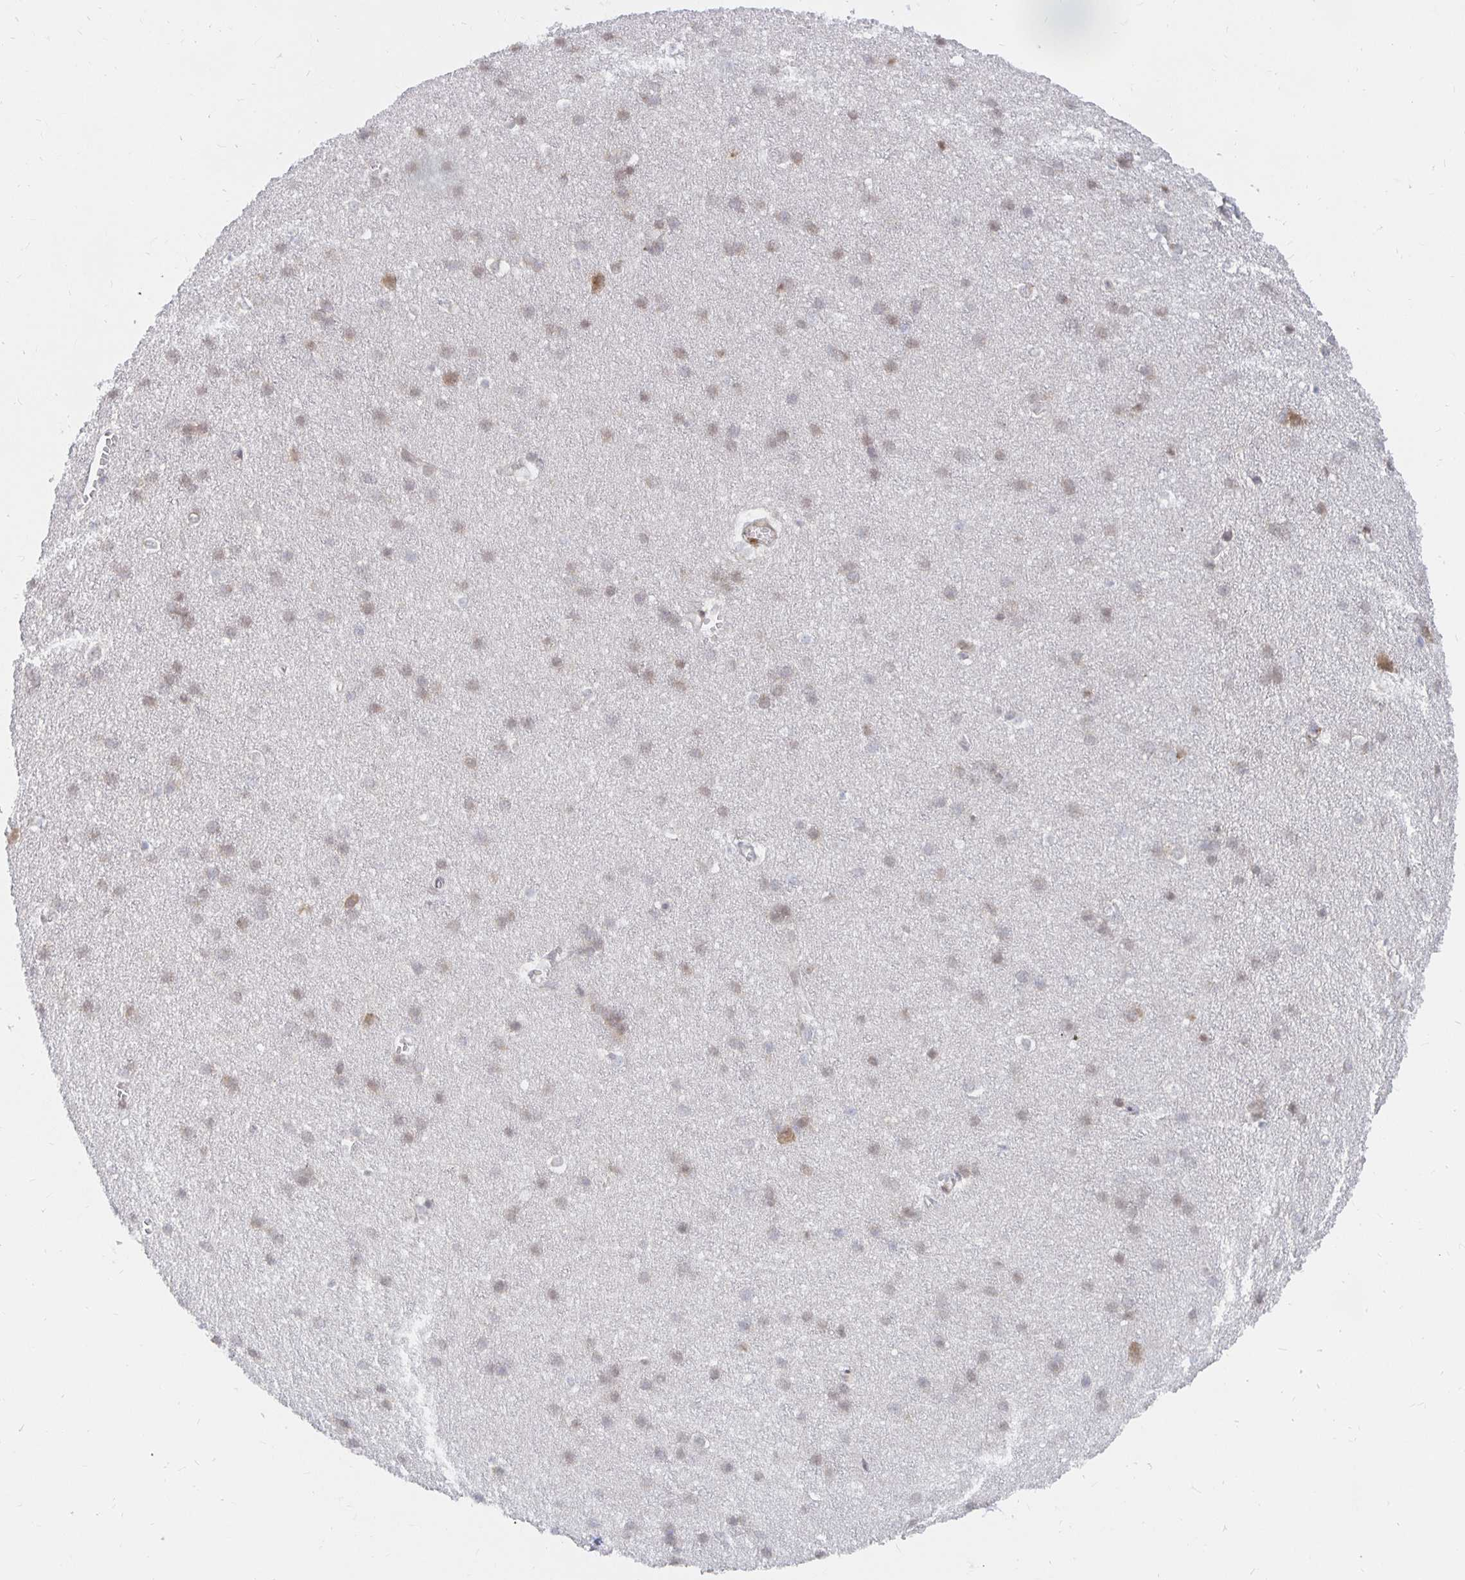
{"staining": {"intensity": "negative", "quantity": "none", "location": "none"}, "tissue": "cerebral cortex", "cell_type": "Endothelial cells", "image_type": "normal", "snomed": [{"axis": "morphology", "description": "Normal tissue, NOS"}, {"axis": "topography", "description": "Cerebral cortex"}], "caption": "Immunohistochemical staining of normal cerebral cortex exhibits no significant staining in endothelial cells. (DAB (3,3'-diaminobenzidine) immunohistochemistry with hematoxylin counter stain).", "gene": "PDAP1", "patient": {"sex": "male", "age": 37}}